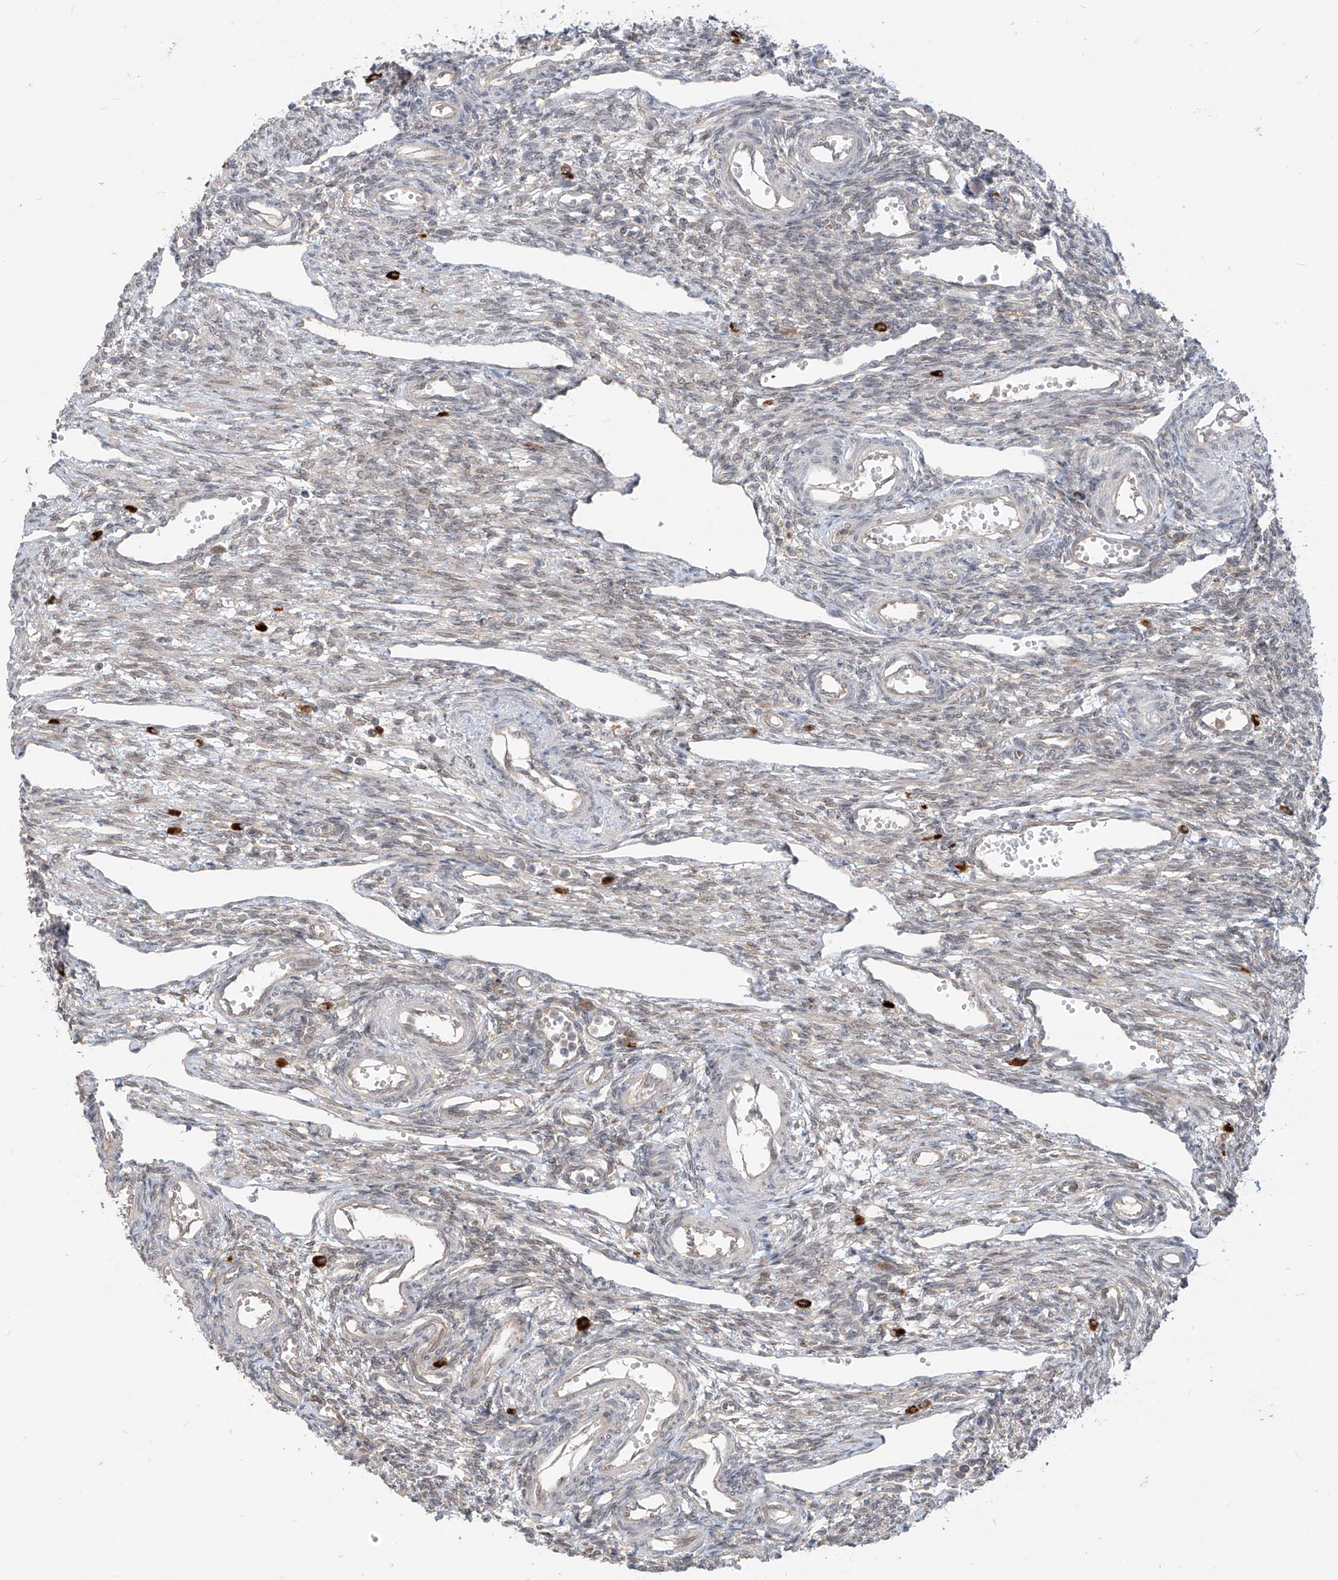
{"staining": {"intensity": "weak", "quantity": "<25%", "location": "cytoplasmic/membranous"}, "tissue": "ovary", "cell_type": "Ovarian stroma cells", "image_type": "normal", "snomed": [{"axis": "morphology", "description": "Normal tissue, NOS"}, {"axis": "morphology", "description": "Cyst, NOS"}, {"axis": "topography", "description": "Ovary"}], "caption": "Ovary was stained to show a protein in brown. There is no significant staining in ovarian stroma cells. (DAB immunohistochemistry (IHC) visualized using brightfield microscopy, high magnification).", "gene": "MTUS2", "patient": {"sex": "female", "age": 33}}